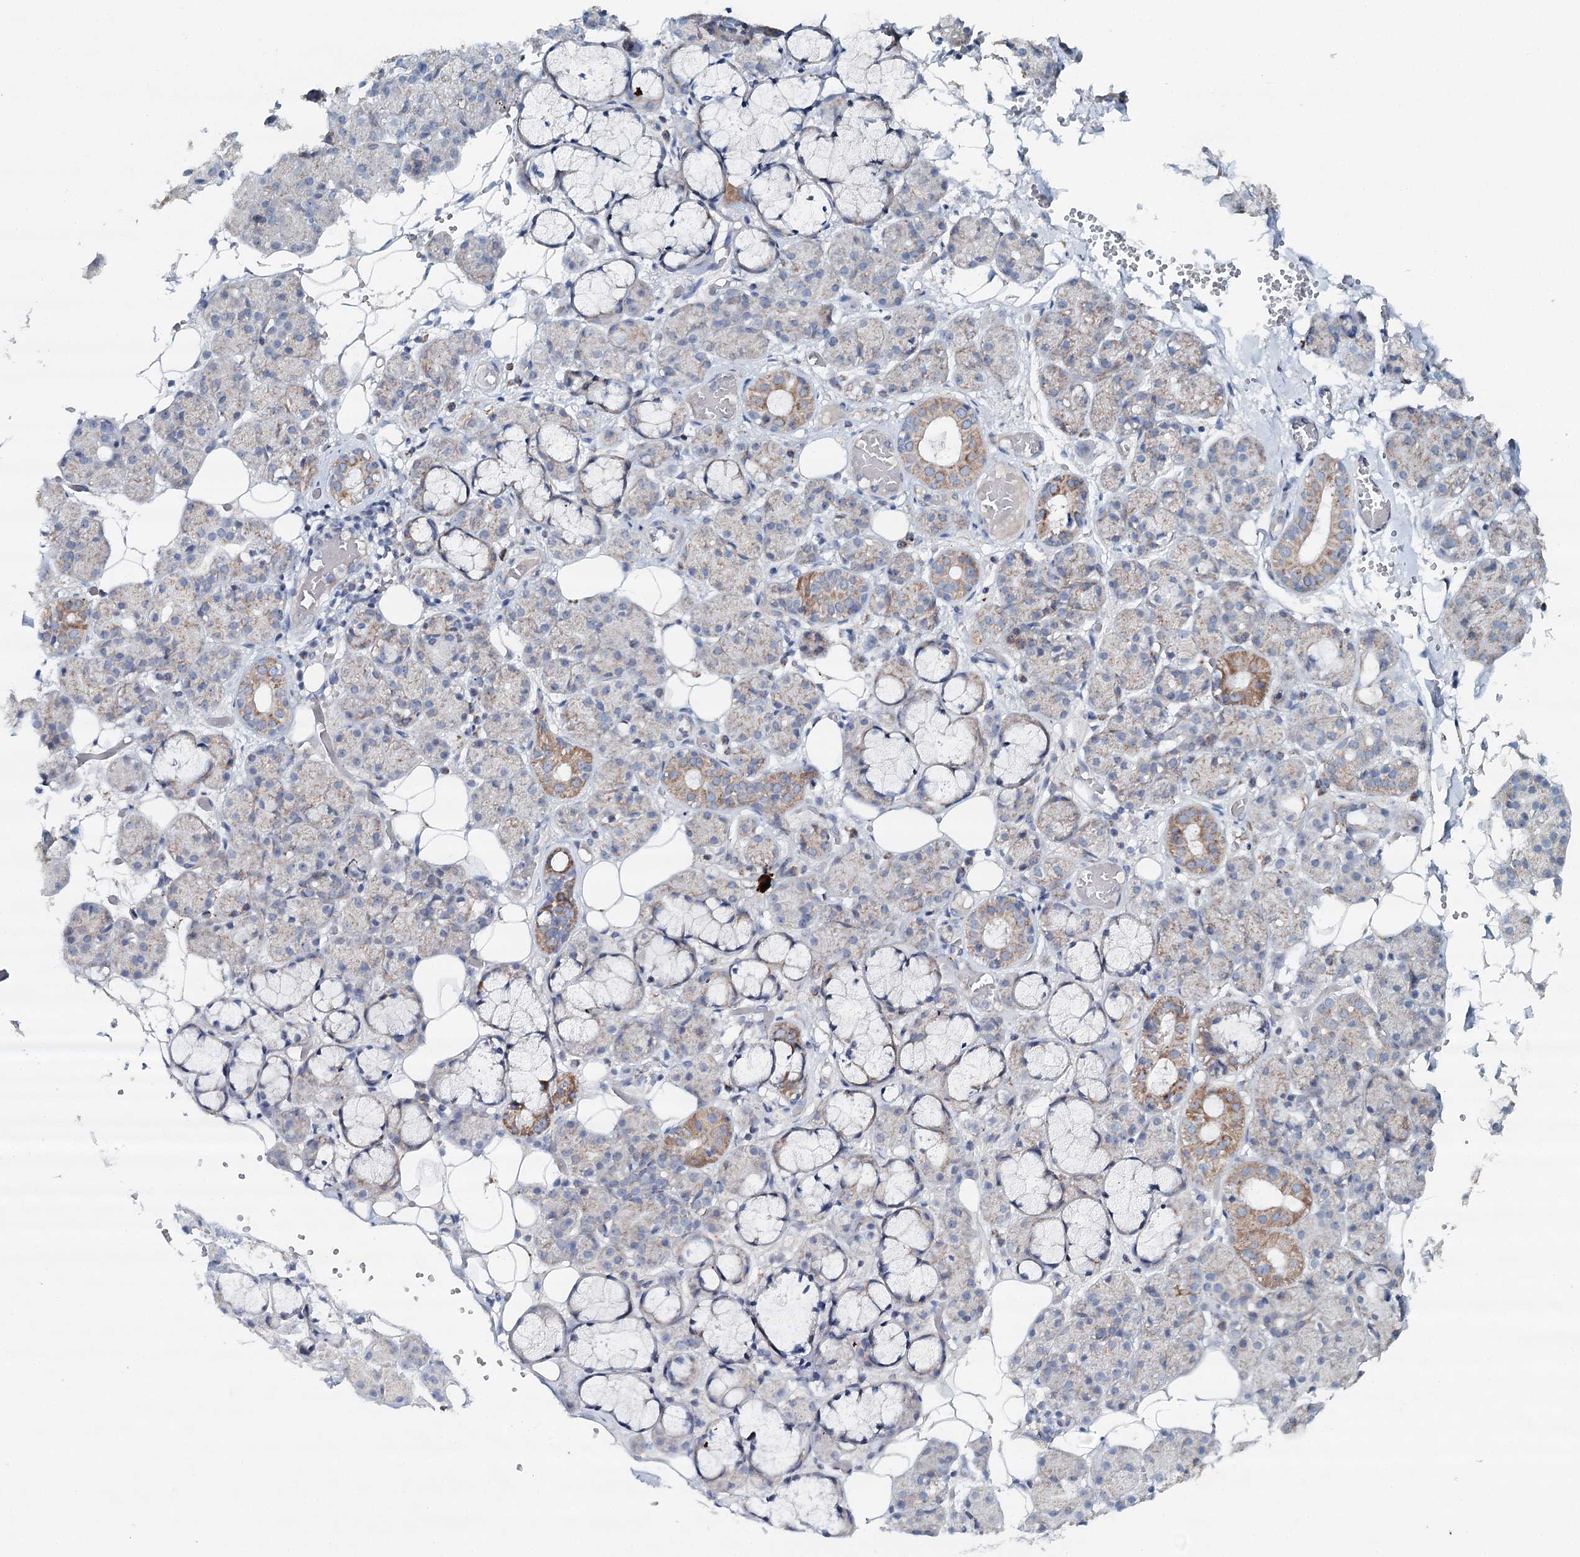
{"staining": {"intensity": "moderate", "quantity": "<25%", "location": "cytoplasmic/membranous"}, "tissue": "salivary gland", "cell_type": "Glandular cells", "image_type": "normal", "snomed": [{"axis": "morphology", "description": "Normal tissue, NOS"}, {"axis": "topography", "description": "Salivary gland"}], "caption": "Protein expression analysis of unremarkable salivary gland exhibits moderate cytoplasmic/membranous positivity in about <25% of glandular cells.", "gene": "RBM43", "patient": {"sex": "male", "age": 63}}